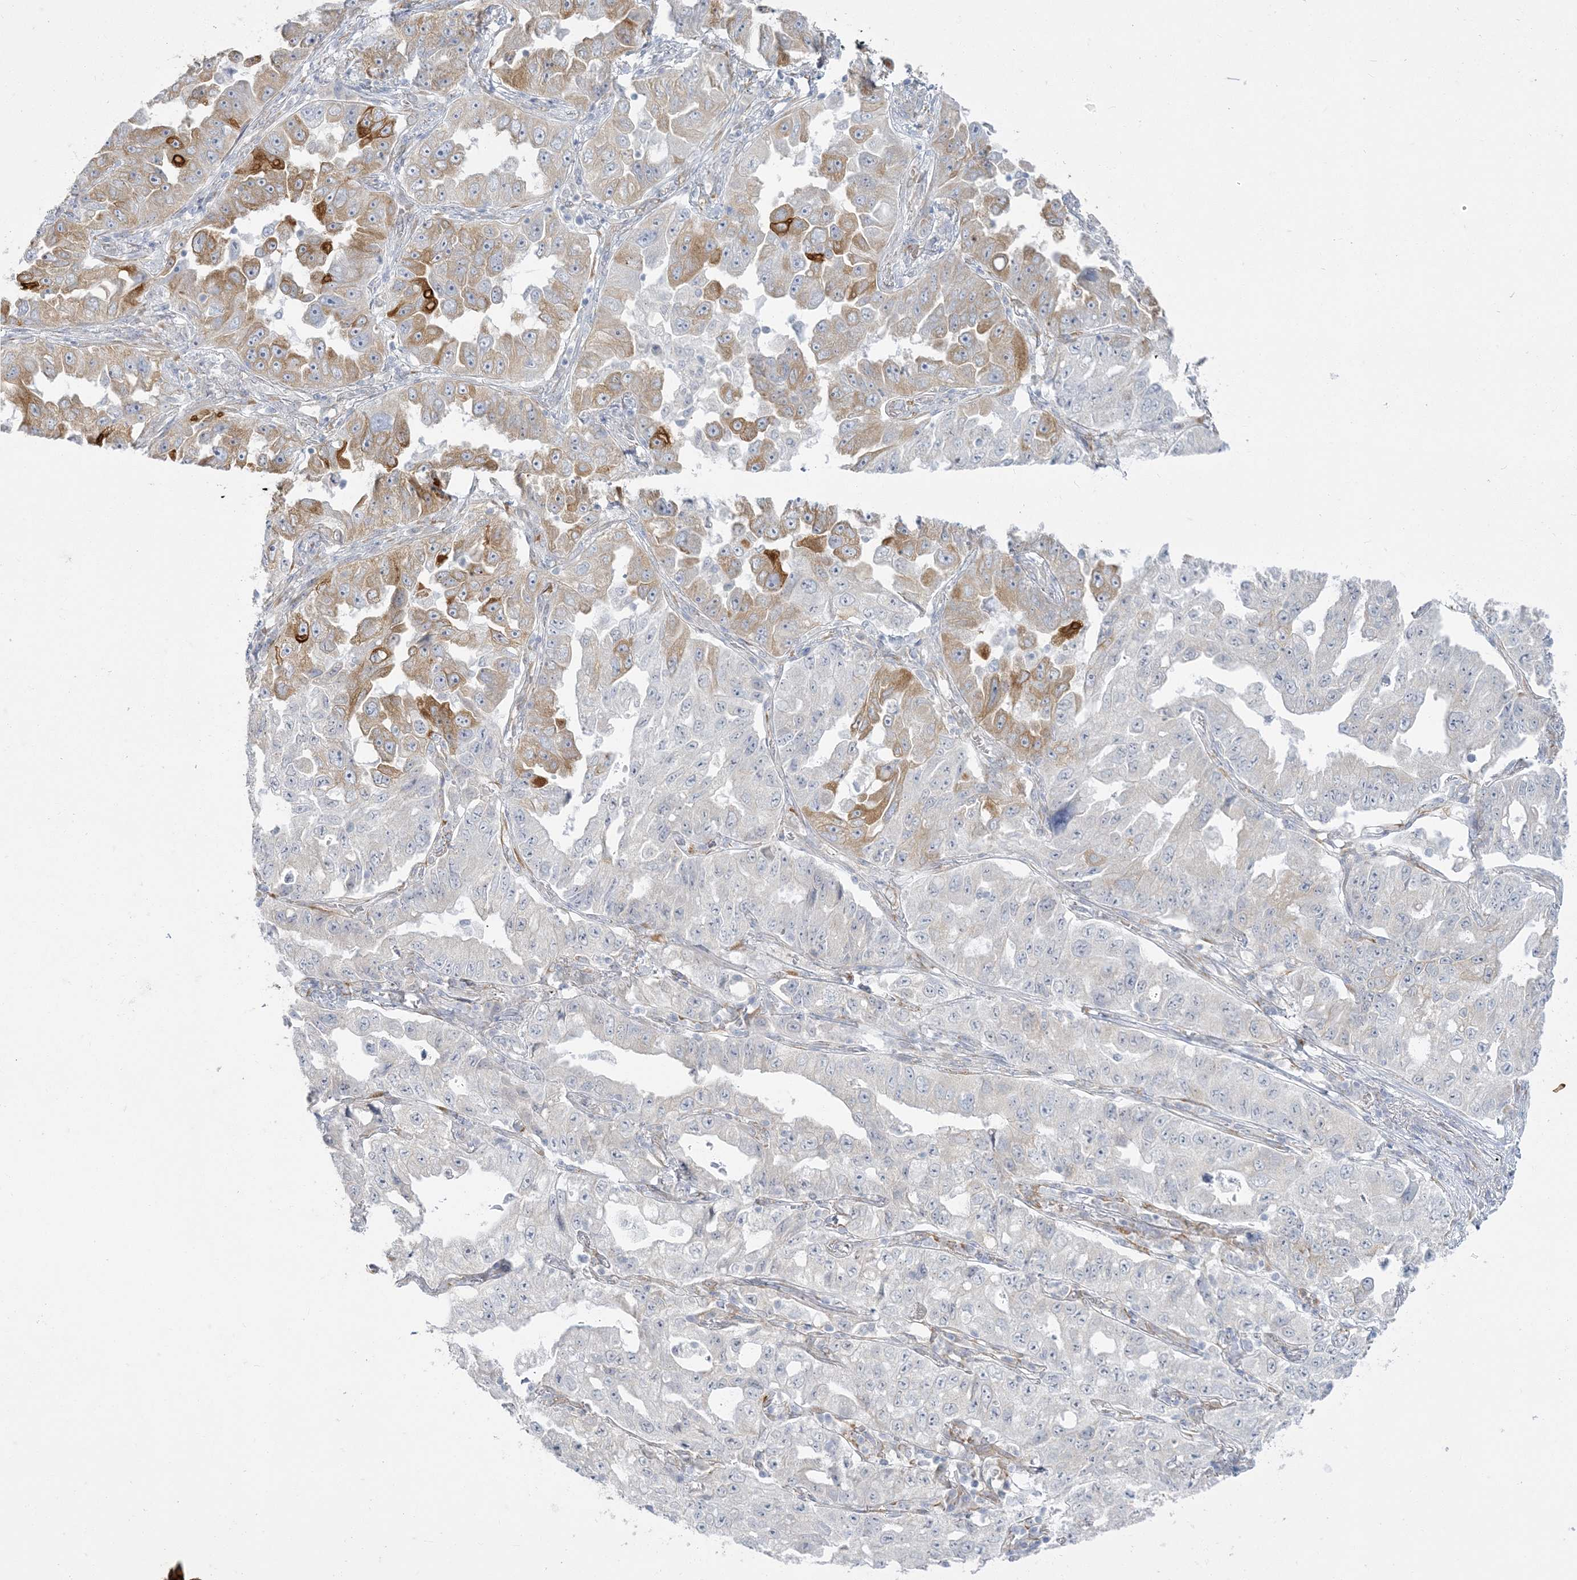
{"staining": {"intensity": "moderate", "quantity": "<25%", "location": "cytoplasmic/membranous"}, "tissue": "lung cancer", "cell_type": "Tumor cells", "image_type": "cancer", "snomed": [{"axis": "morphology", "description": "Adenocarcinoma, NOS"}, {"axis": "topography", "description": "Lung"}], "caption": "Immunohistochemistry of adenocarcinoma (lung) reveals low levels of moderate cytoplasmic/membranous expression in approximately <25% of tumor cells. The staining is performed using DAB (3,3'-diaminobenzidine) brown chromogen to label protein expression. The nuclei are counter-stained blue using hematoxylin.", "gene": "ZC3H6", "patient": {"sex": "female", "age": 51}}